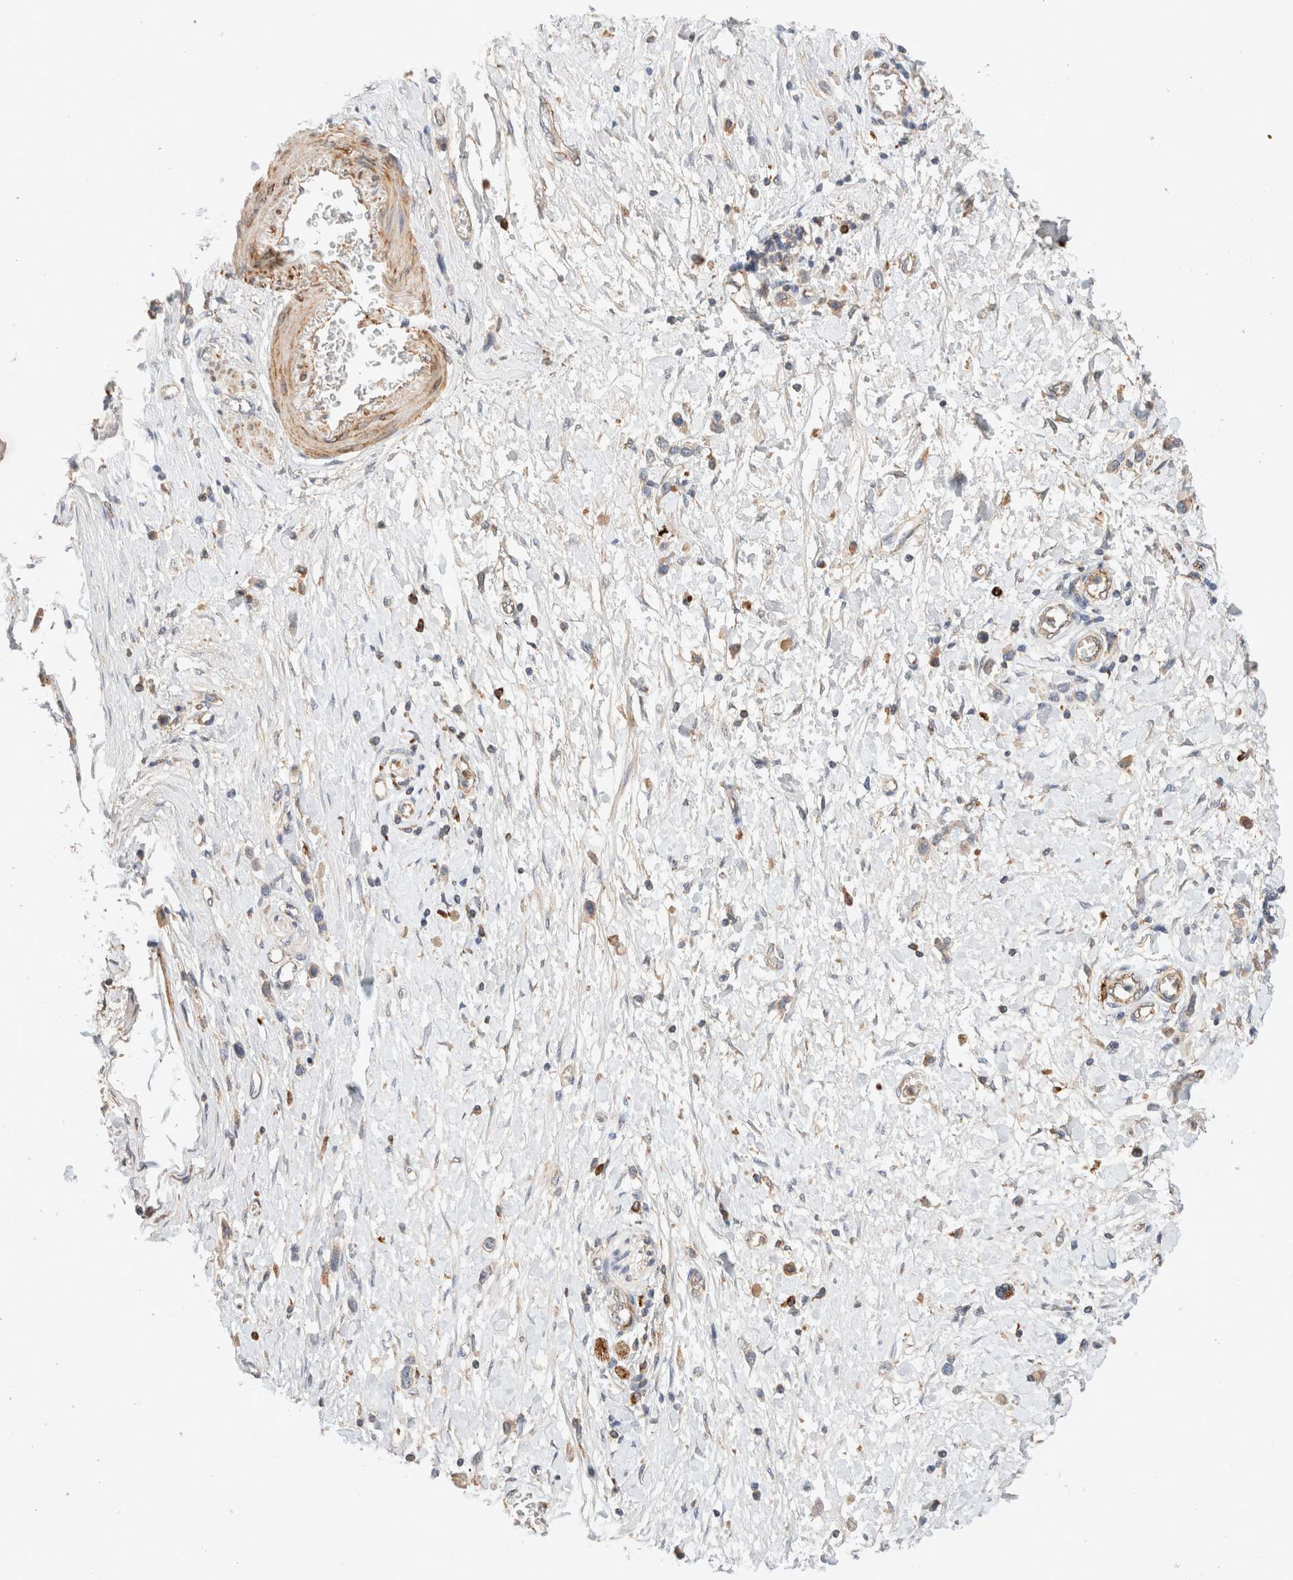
{"staining": {"intensity": "negative", "quantity": "none", "location": "none"}, "tissue": "stomach cancer", "cell_type": "Tumor cells", "image_type": "cancer", "snomed": [{"axis": "morphology", "description": "Adenocarcinoma, NOS"}, {"axis": "topography", "description": "Stomach"}], "caption": "A high-resolution photomicrograph shows immunohistochemistry staining of adenocarcinoma (stomach), which shows no significant expression in tumor cells.", "gene": "RABEPK", "patient": {"sex": "female", "age": 65}}